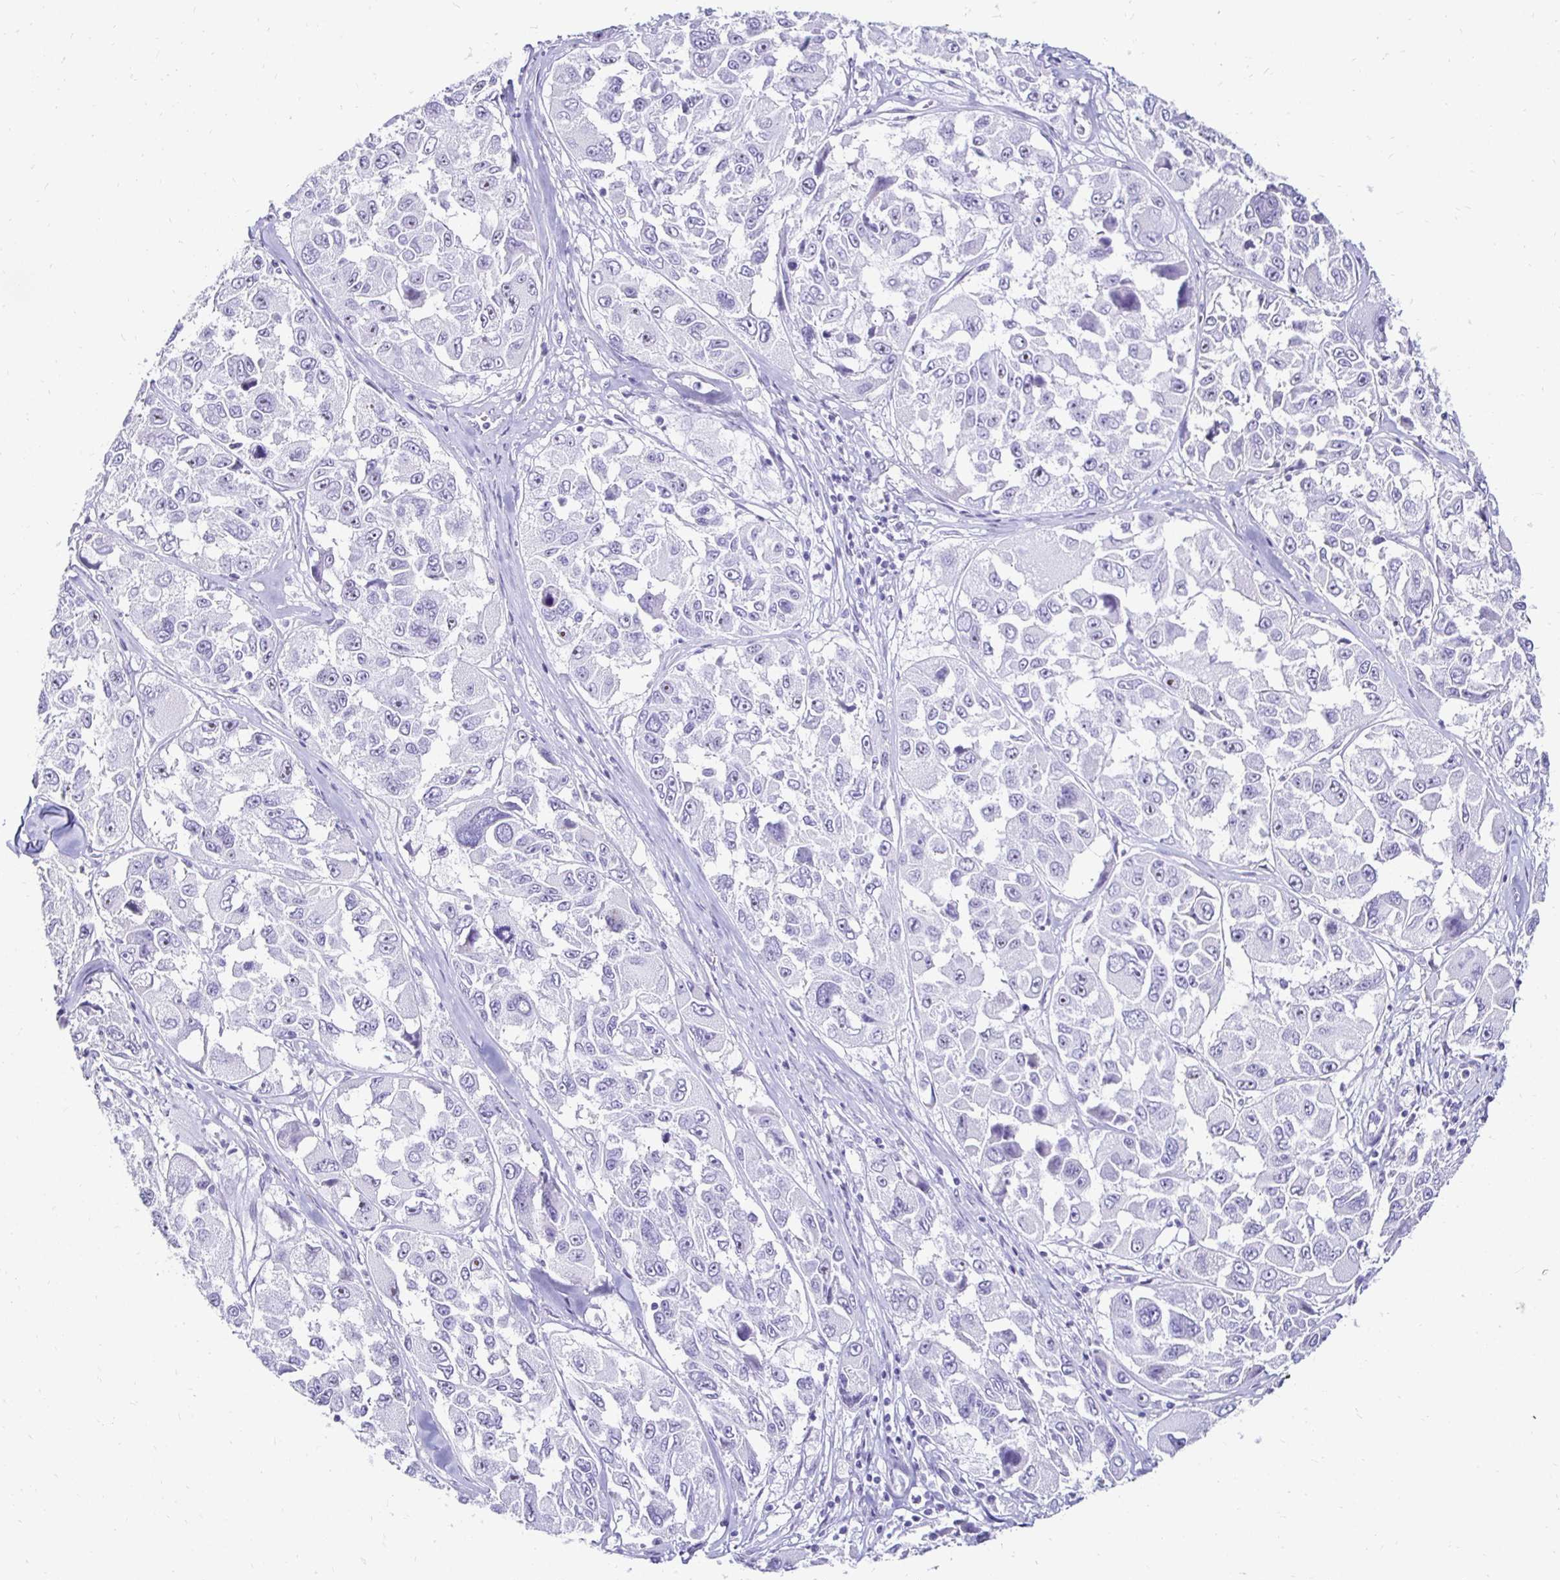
{"staining": {"intensity": "negative", "quantity": "none", "location": "none"}, "tissue": "melanoma", "cell_type": "Tumor cells", "image_type": "cancer", "snomed": [{"axis": "morphology", "description": "Malignant melanoma, NOS"}, {"axis": "topography", "description": "Skin"}], "caption": "High power microscopy photomicrograph of an immunohistochemistry histopathology image of malignant melanoma, revealing no significant staining in tumor cells.", "gene": "CST6", "patient": {"sex": "female", "age": 66}}